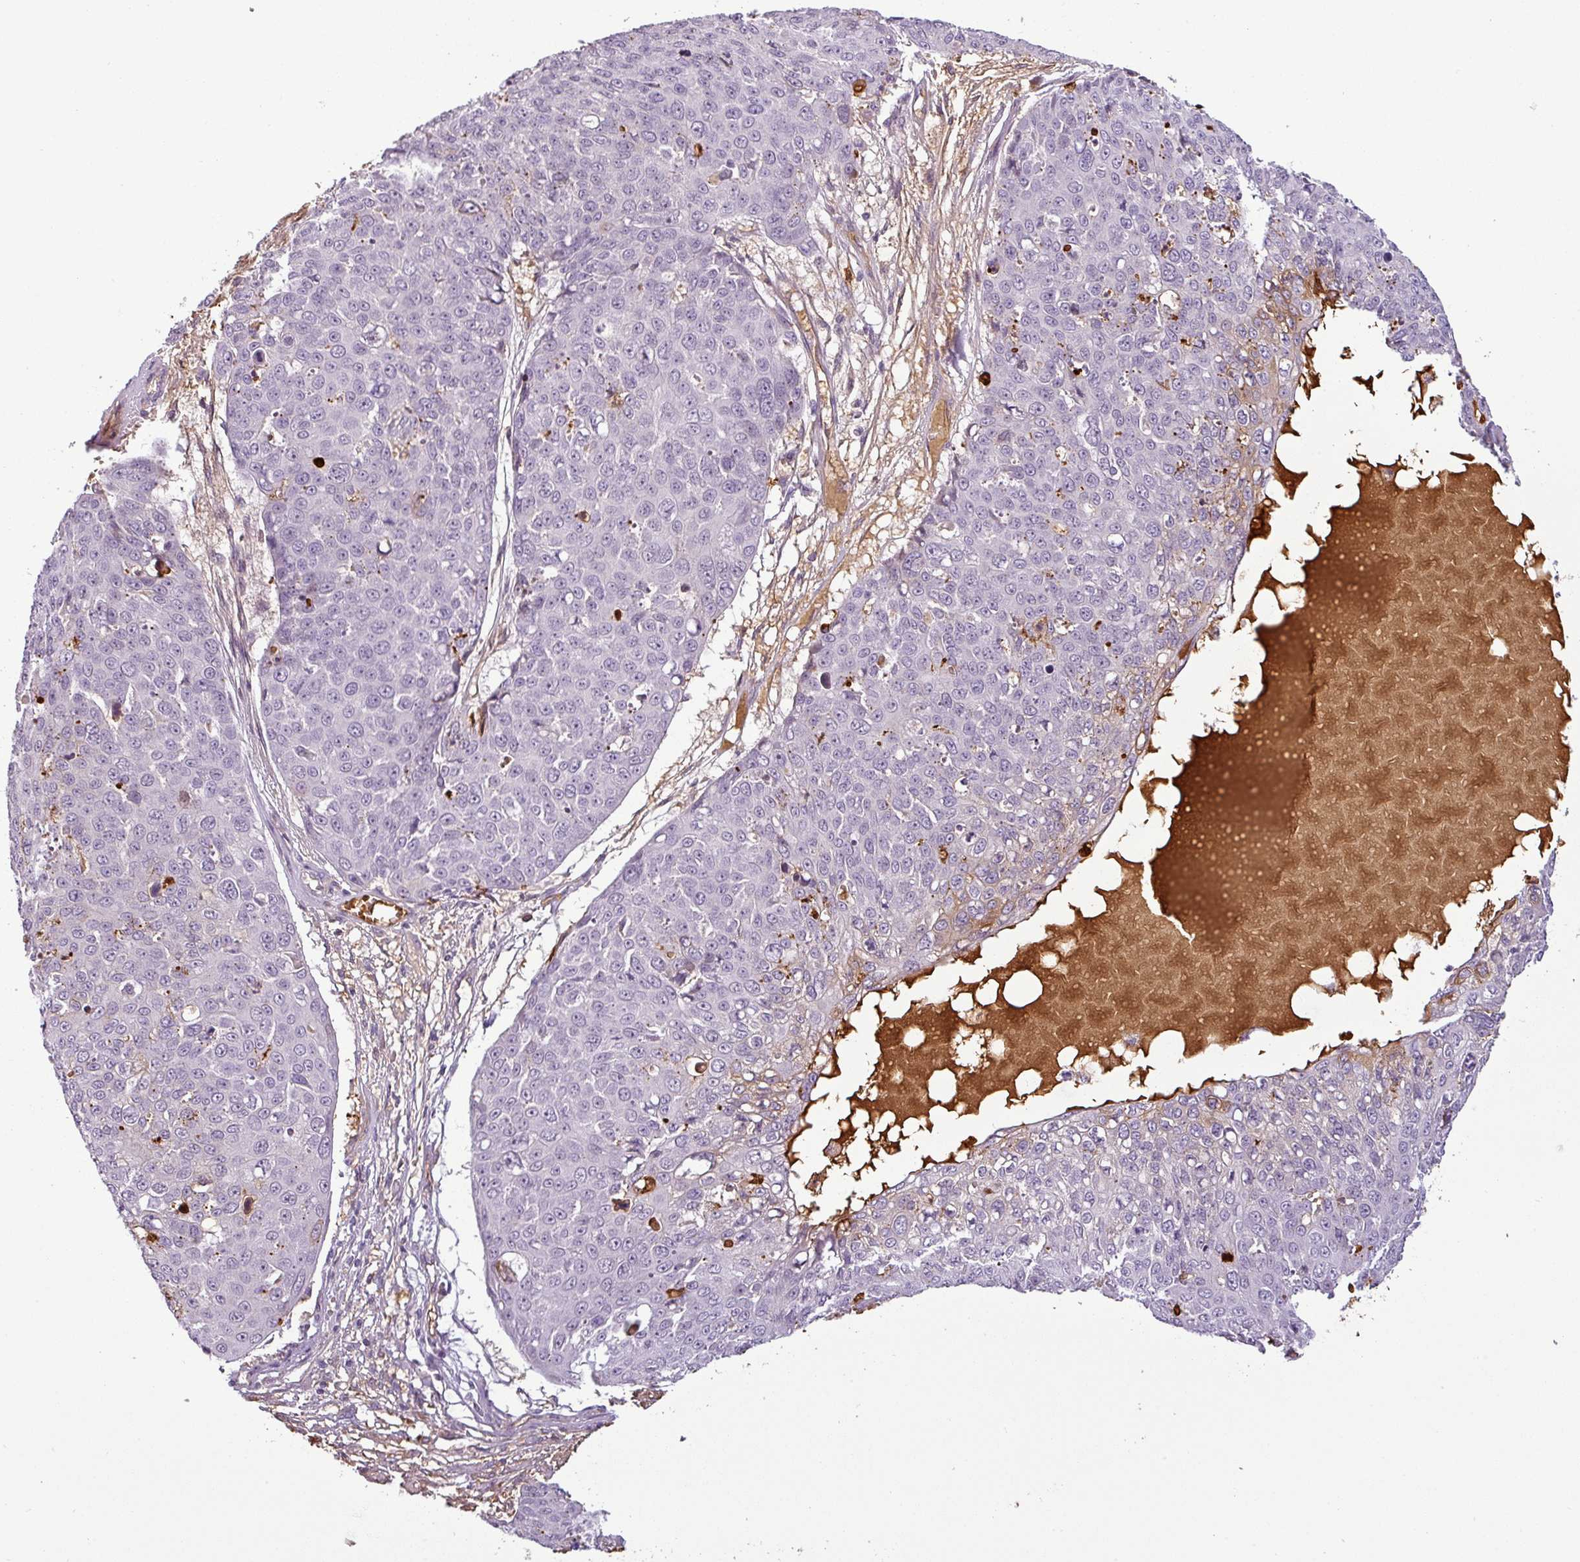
{"staining": {"intensity": "negative", "quantity": "none", "location": "none"}, "tissue": "skin cancer", "cell_type": "Tumor cells", "image_type": "cancer", "snomed": [{"axis": "morphology", "description": "Squamous cell carcinoma, NOS"}, {"axis": "topography", "description": "Skin"}], "caption": "IHC of squamous cell carcinoma (skin) displays no positivity in tumor cells.", "gene": "APOC1", "patient": {"sex": "male", "age": 71}}